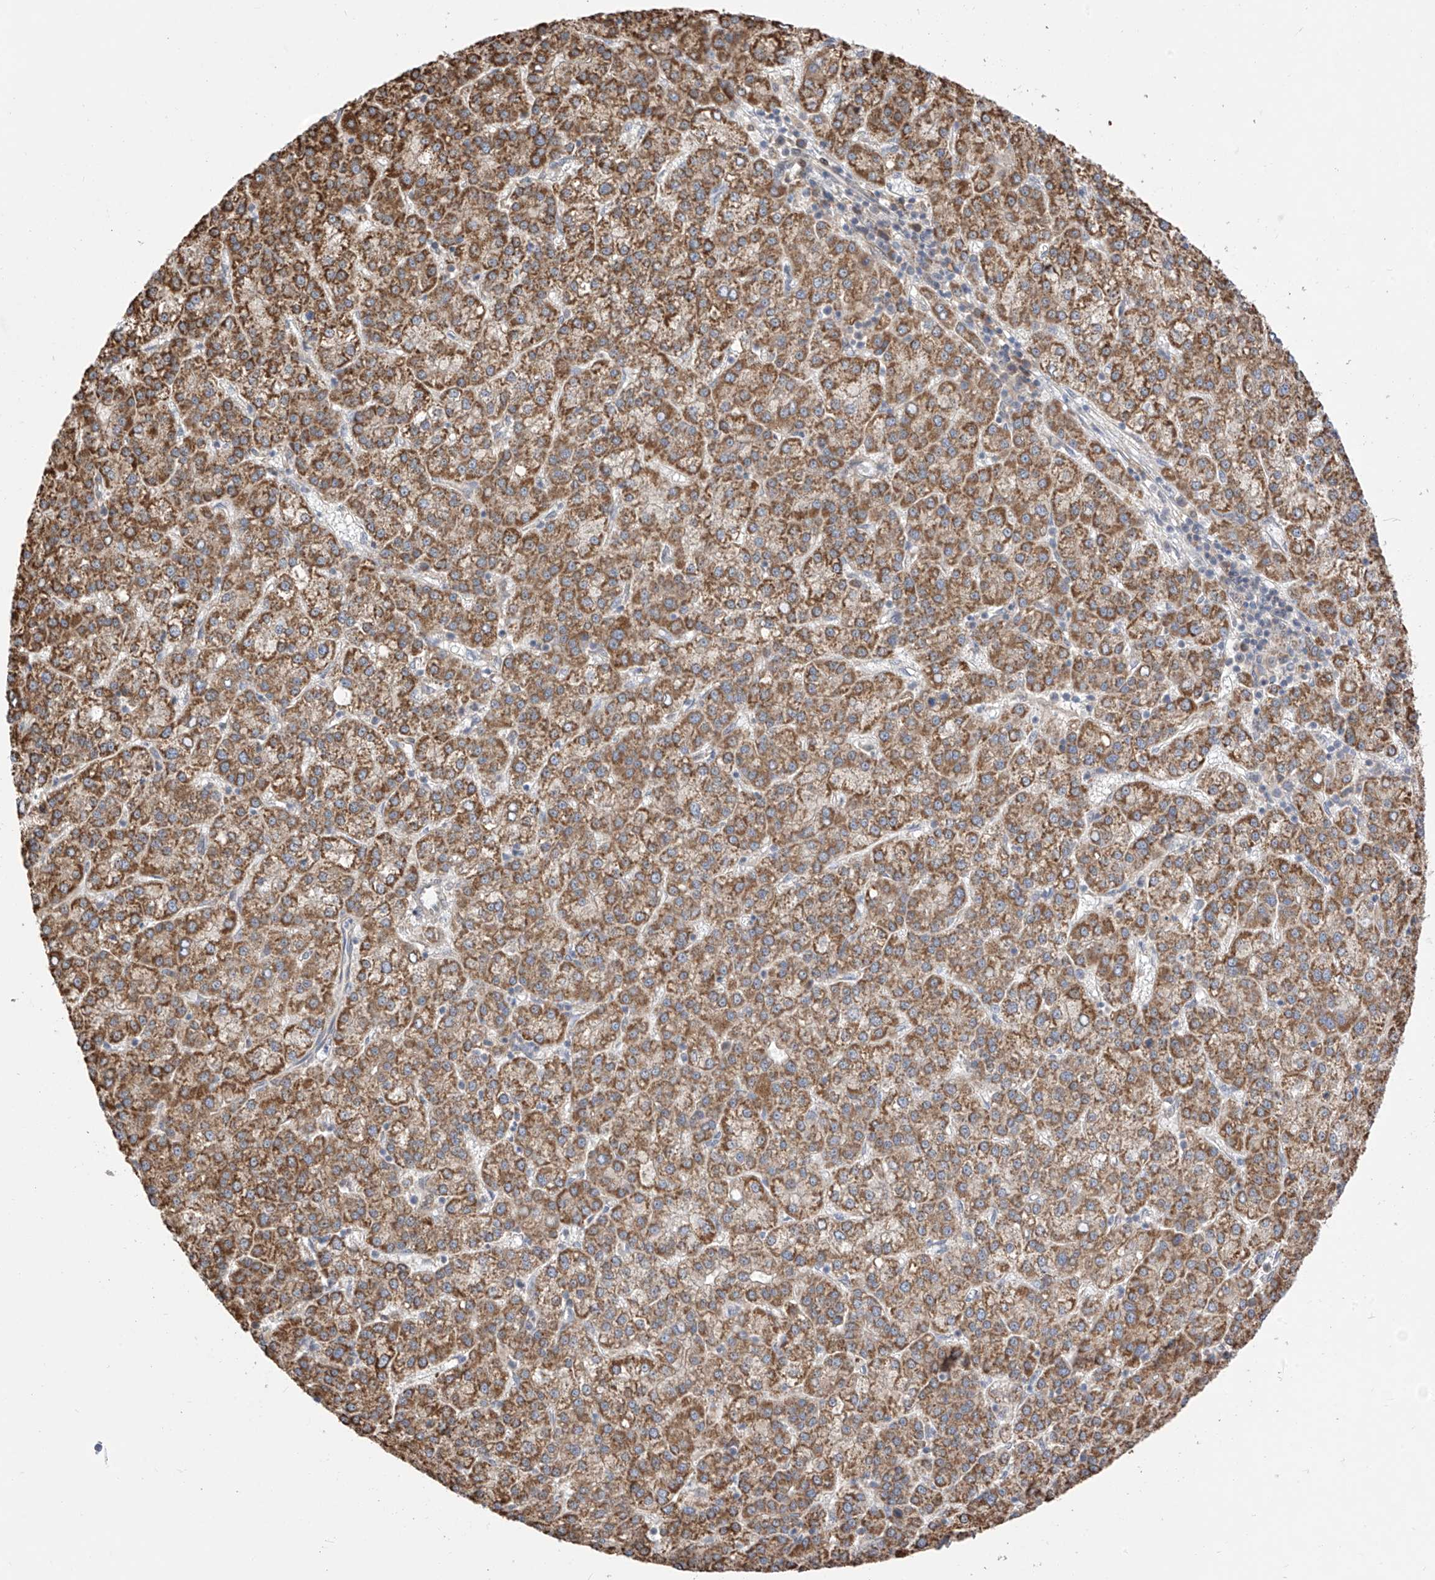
{"staining": {"intensity": "moderate", "quantity": ">75%", "location": "cytoplasmic/membranous"}, "tissue": "liver cancer", "cell_type": "Tumor cells", "image_type": "cancer", "snomed": [{"axis": "morphology", "description": "Carcinoma, Hepatocellular, NOS"}, {"axis": "topography", "description": "Liver"}], "caption": "Immunohistochemical staining of human liver cancer (hepatocellular carcinoma) displays medium levels of moderate cytoplasmic/membranous staining in about >75% of tumor cells.", "gene": "LATS1", "patient": {"sex": "female", "age": 58}}